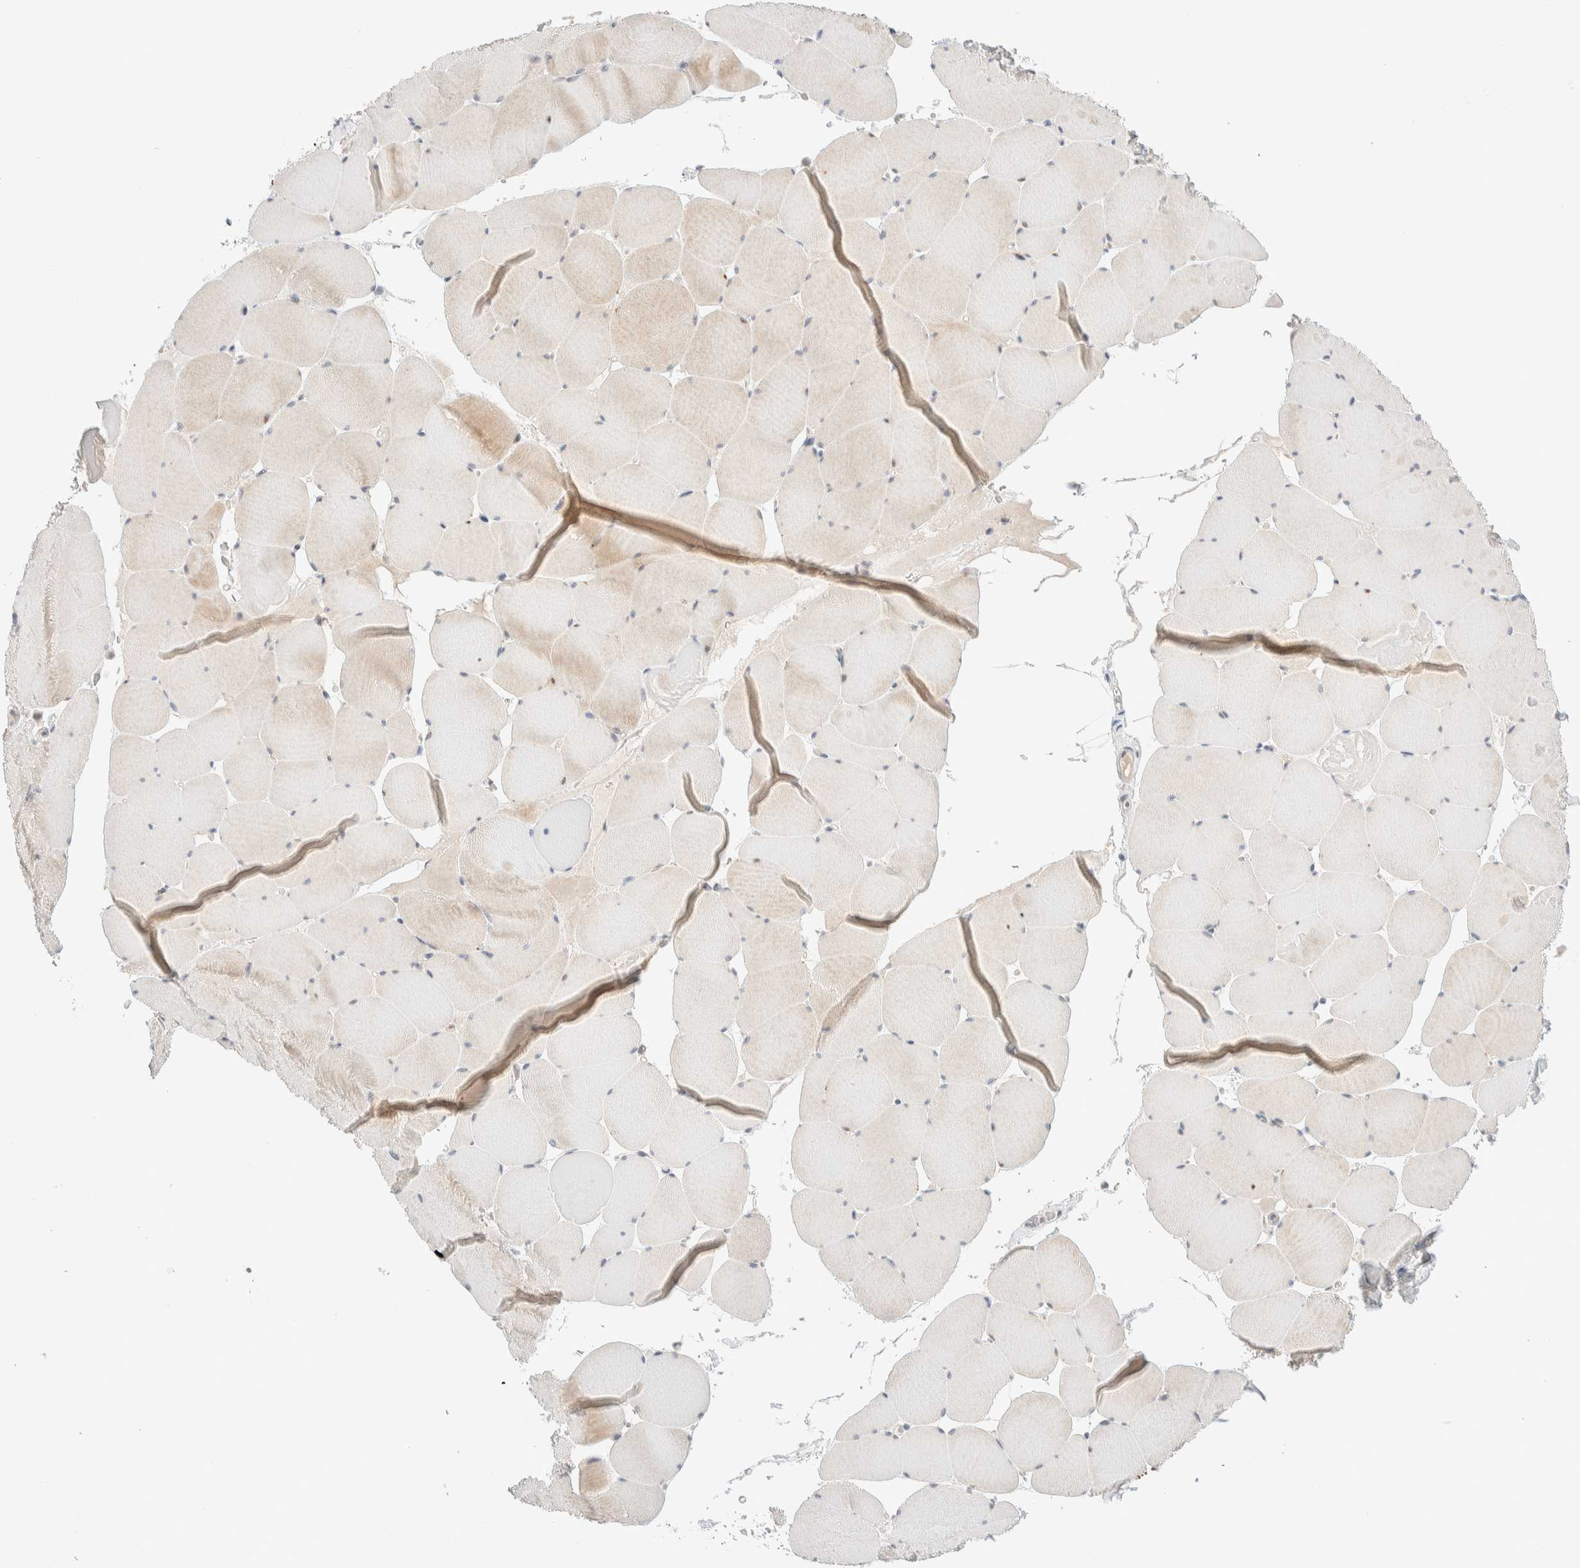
{"staining": {"intensity": "moderate", "quantity": "25%-75%", "location": "cytoplasmic/membranous"}, "tissue": "skeletal muscle", "cell_type": "Myocytes", "image_type": "normal", "snomed": [{"axis": "morphology", "description": "Normal tissue, NOS"}, {"axis": "topography", "description": "Skeletal muscle"}], "caption": "The micrograph demonstrates staining of benign skeletal muscle, revealing moderate cytoplasmic/membranous protein staining (brown color) within myocytes. Nuclei are stained in blue.", "gene": "CHKA", "patient": {"sex": "male", "age": 62}}